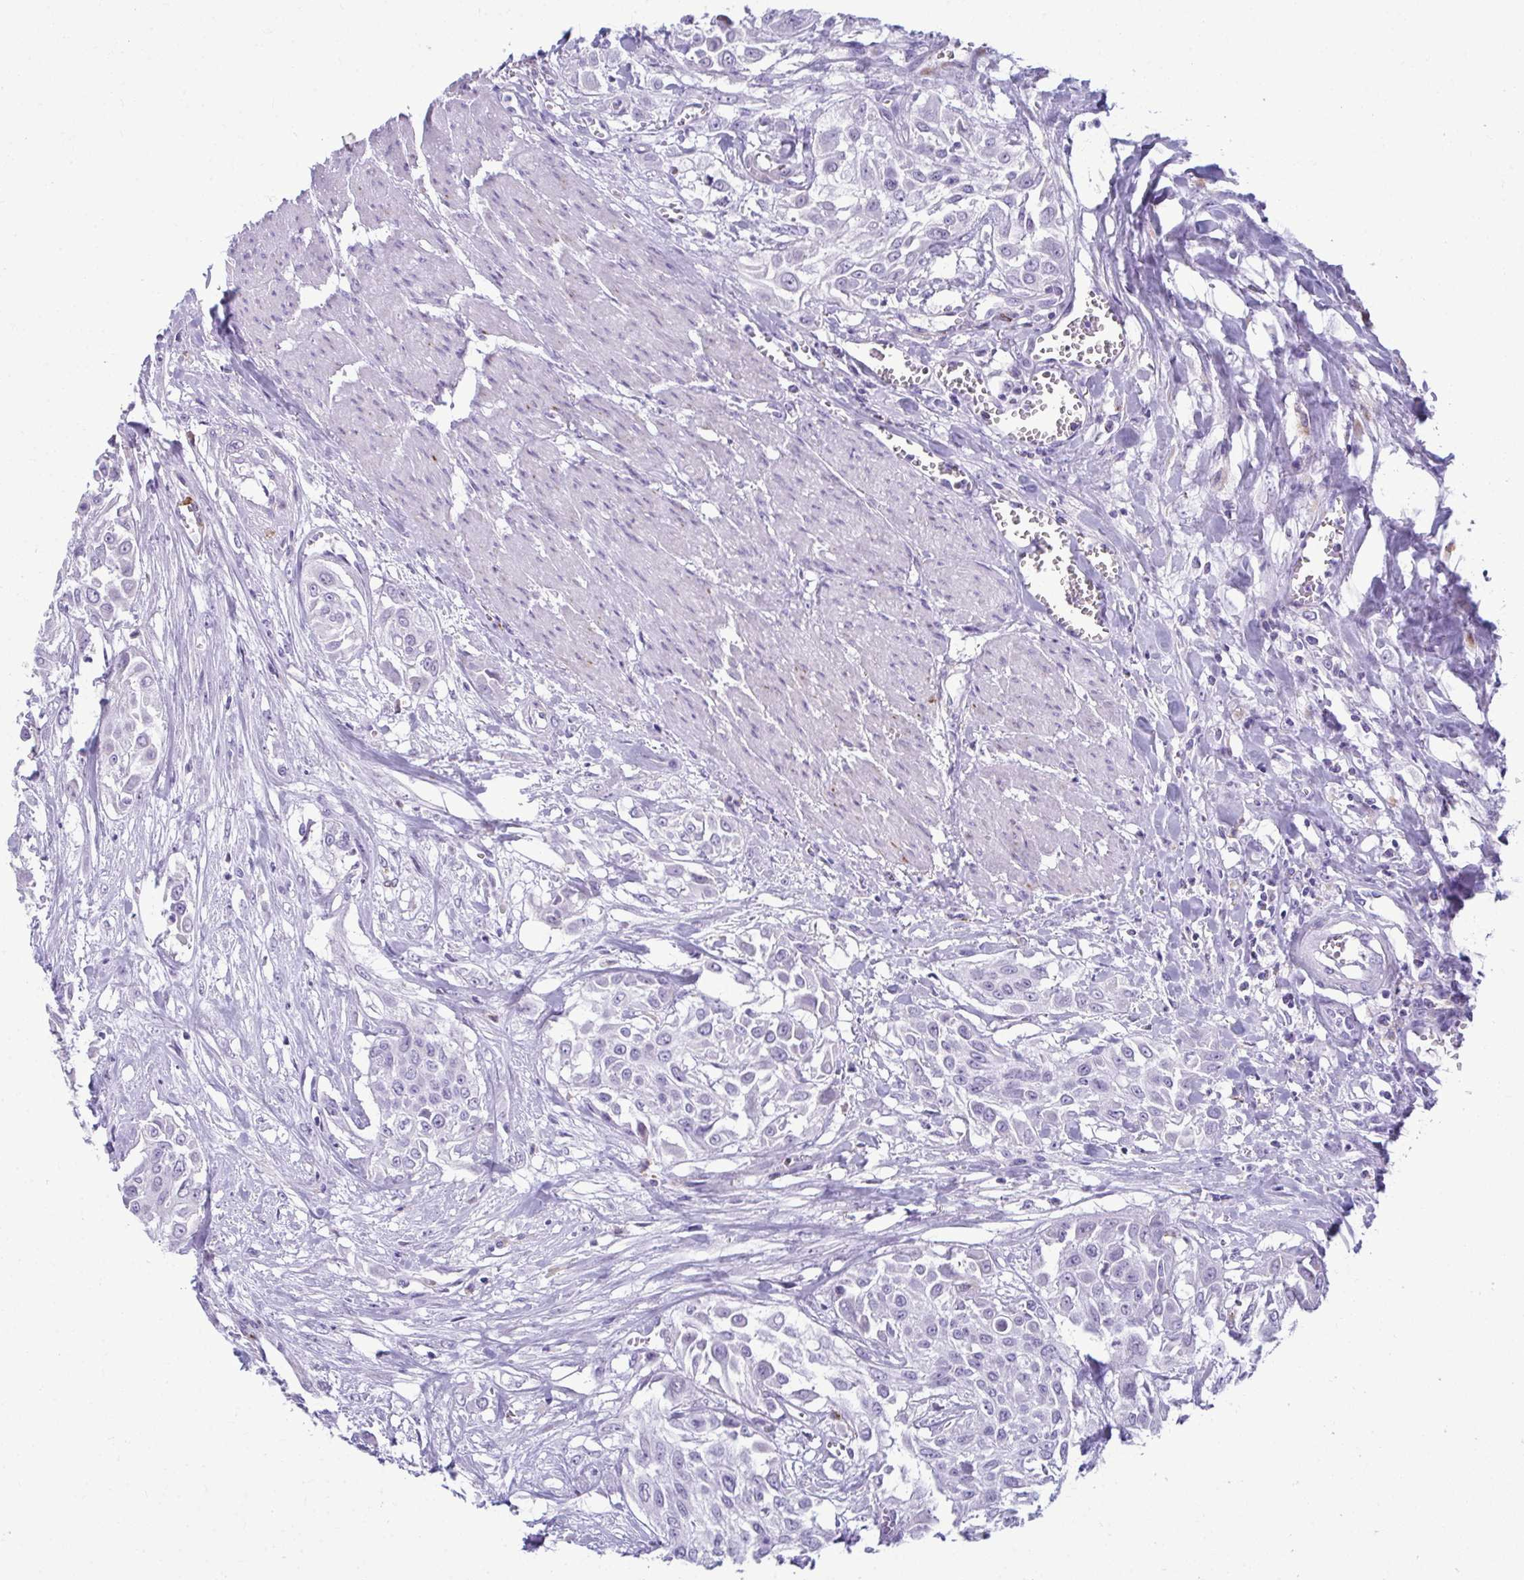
{"staining": {"intensity": "negative", "quantity": "none", "location": "none"}, "tissue": "urothelial cancer", "cell_type": "Tumor cells", "image_type": "cancer", "snomed": [{"axis": "morphology", "description": "Urothelial carcinoma, High grade"}, {"axis": "topography", "description": "Urinary bladder"}], "caption": "DAB (3,3'-diaminobenzidine) immunohistochemical staining of human urothelial carcinoma (high-grade) displays no significant positivity in tumor cells.", "gene": "SERPINI1", "patient": {"sex": "male", "age": 57}}